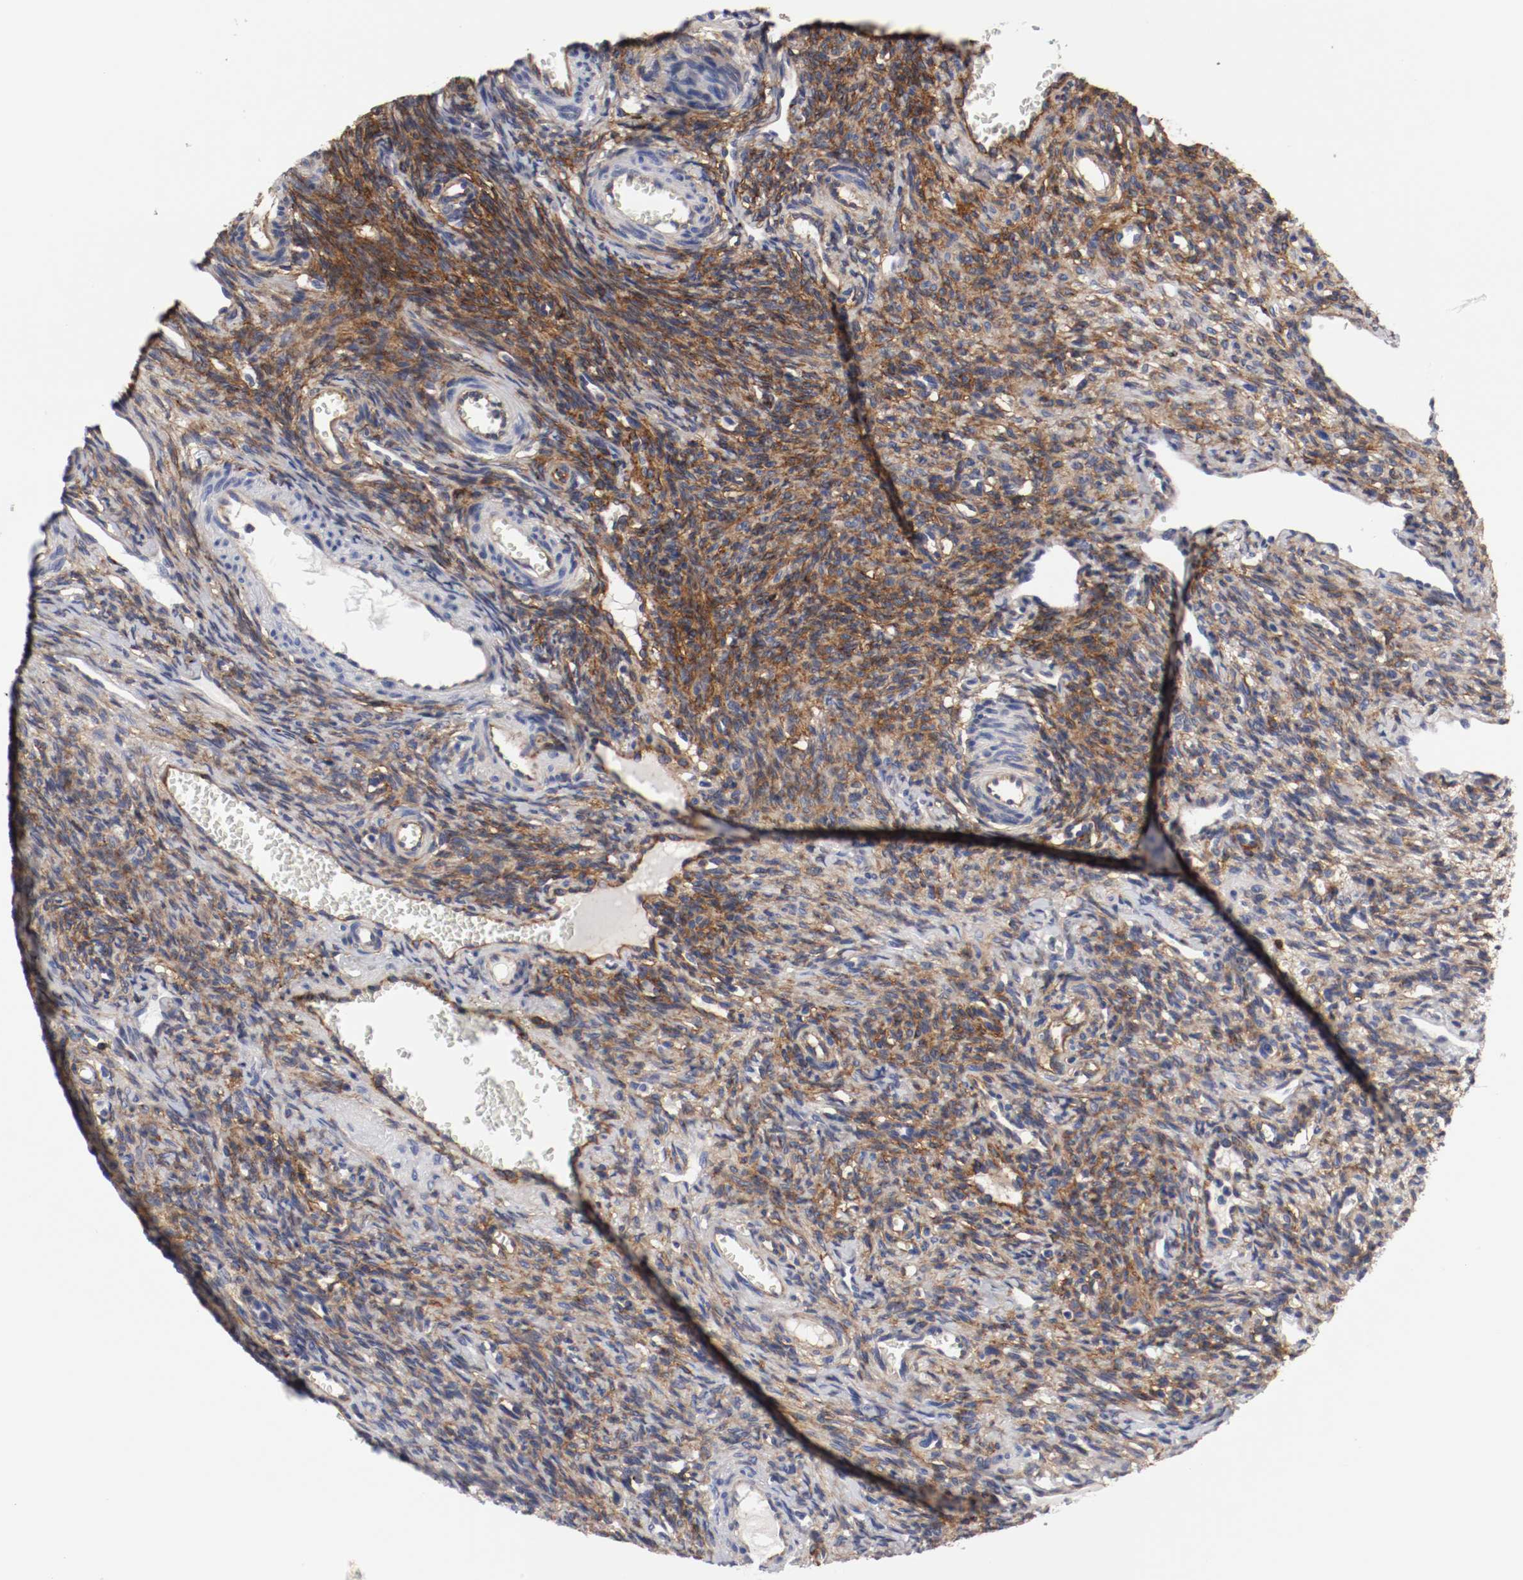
{"staining": {"intensity": "moderate", "quantity": "25%-75%", "location": "cytoplasmic/membranous"}, "tissue": "ovary", "cell_type": "Follicle cells", "image_type": "normal", "snomed": [{"axis": "morphology", "description": "Normal tissue, NOS"}, {"axis": "topography", "description": "Ovary"}], "caption": "Moderate cytoplasmic/membranous staining is seen in about 25%-75% of follicle cells in normal ovary.", "gene": "IFITM1", "patient": {"sex": "female", "age": 33}}